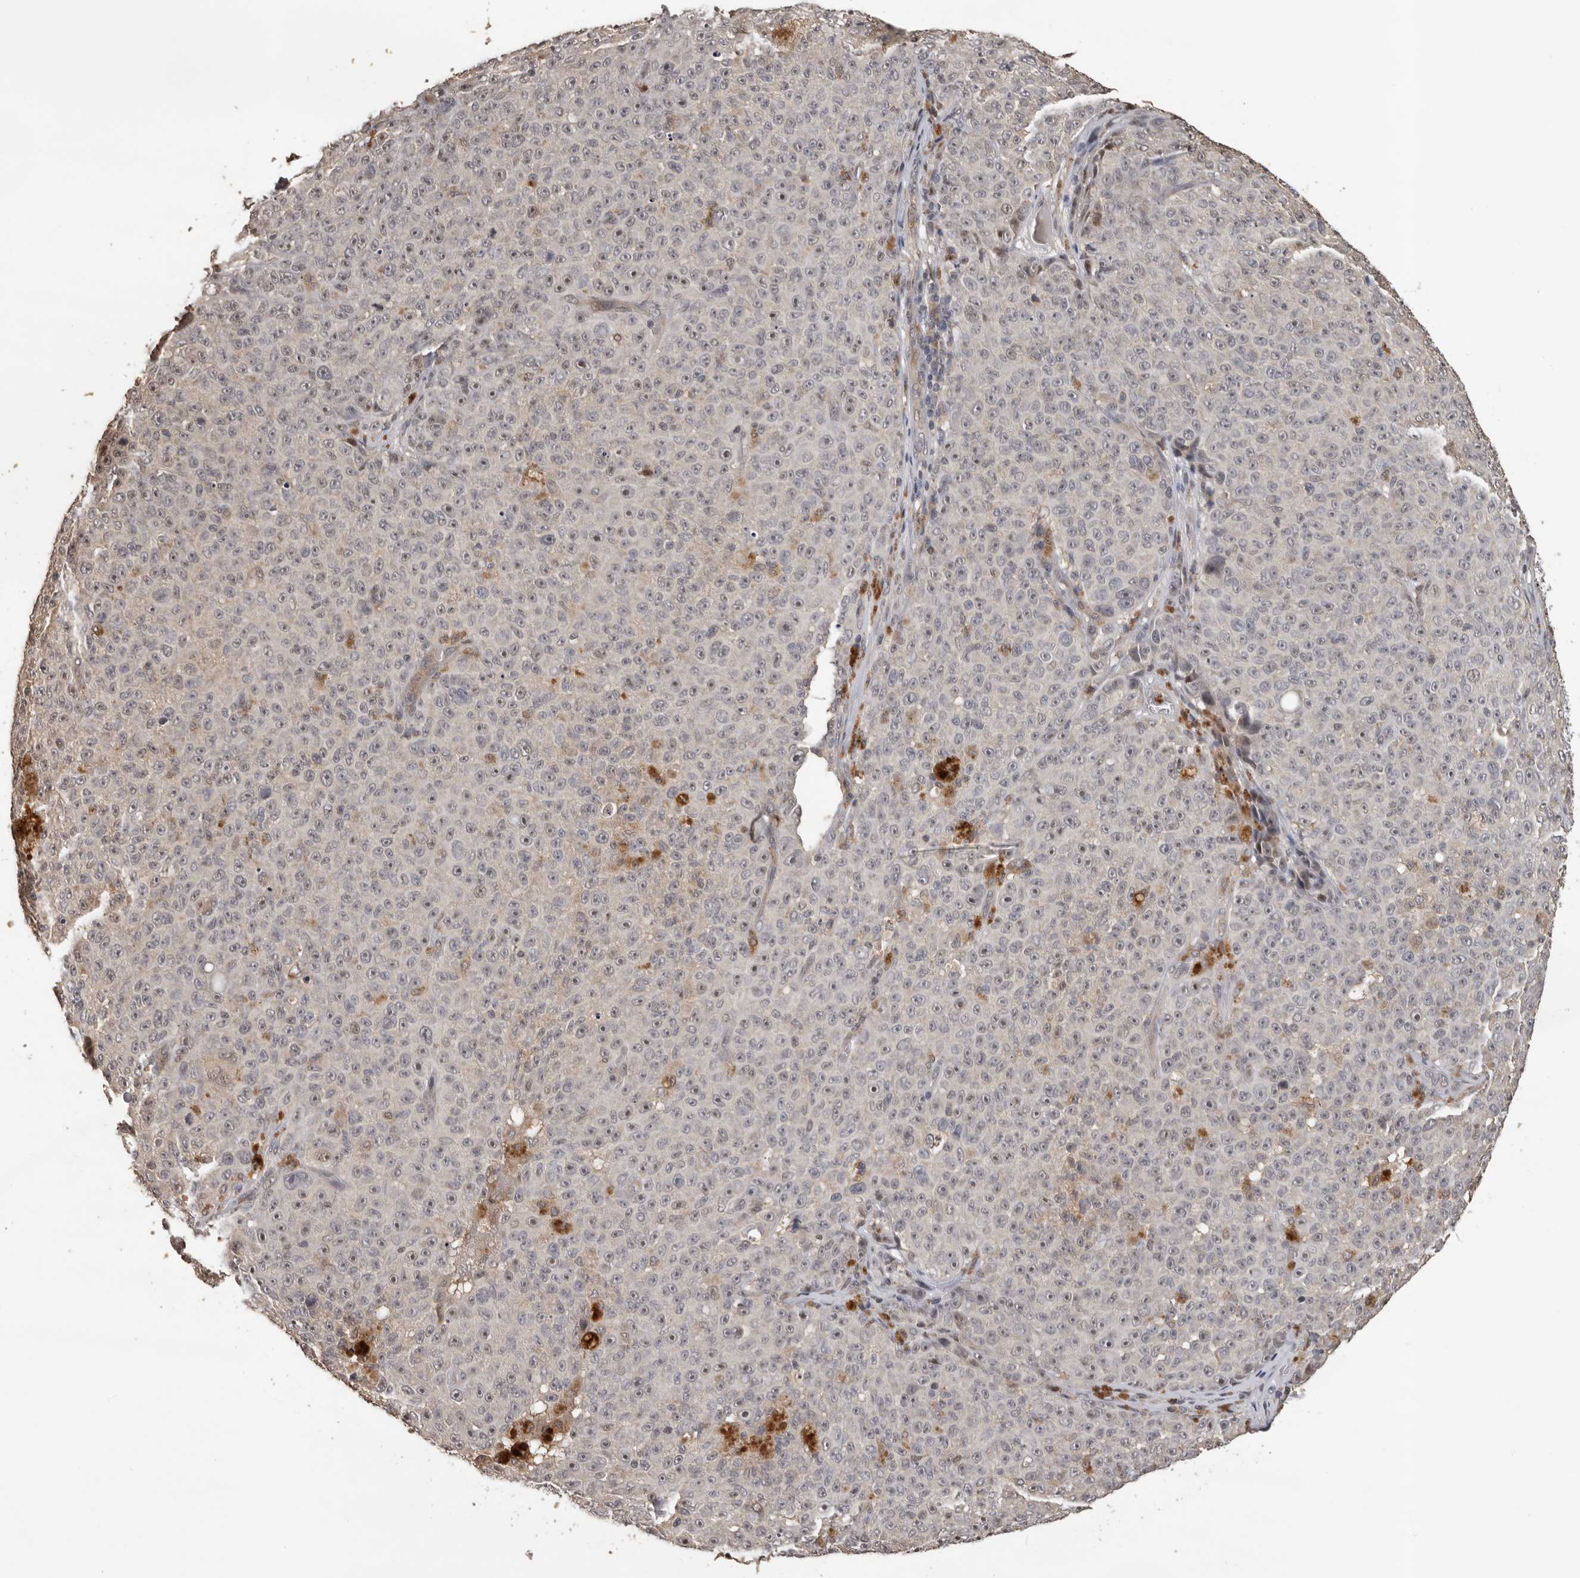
{"staining": {"intensity": "negative", "quantity": "none", "location": "none"}, "tissue": "melanoma", "cell_type": "Tumor cells", "image_type": "cancer", "snomed": [{"axis": "morphology", "description": "Malignant melanoma, NOS"}, {"axis": "topography", "description": "Skin"}], "caption": "This is an immunohistochemistry (IHC) histopathology image of human melanoma. There is no positivity in tumor cells.", "gene": "KIF2B", "patient": {"sex": "female", "age": 82}}